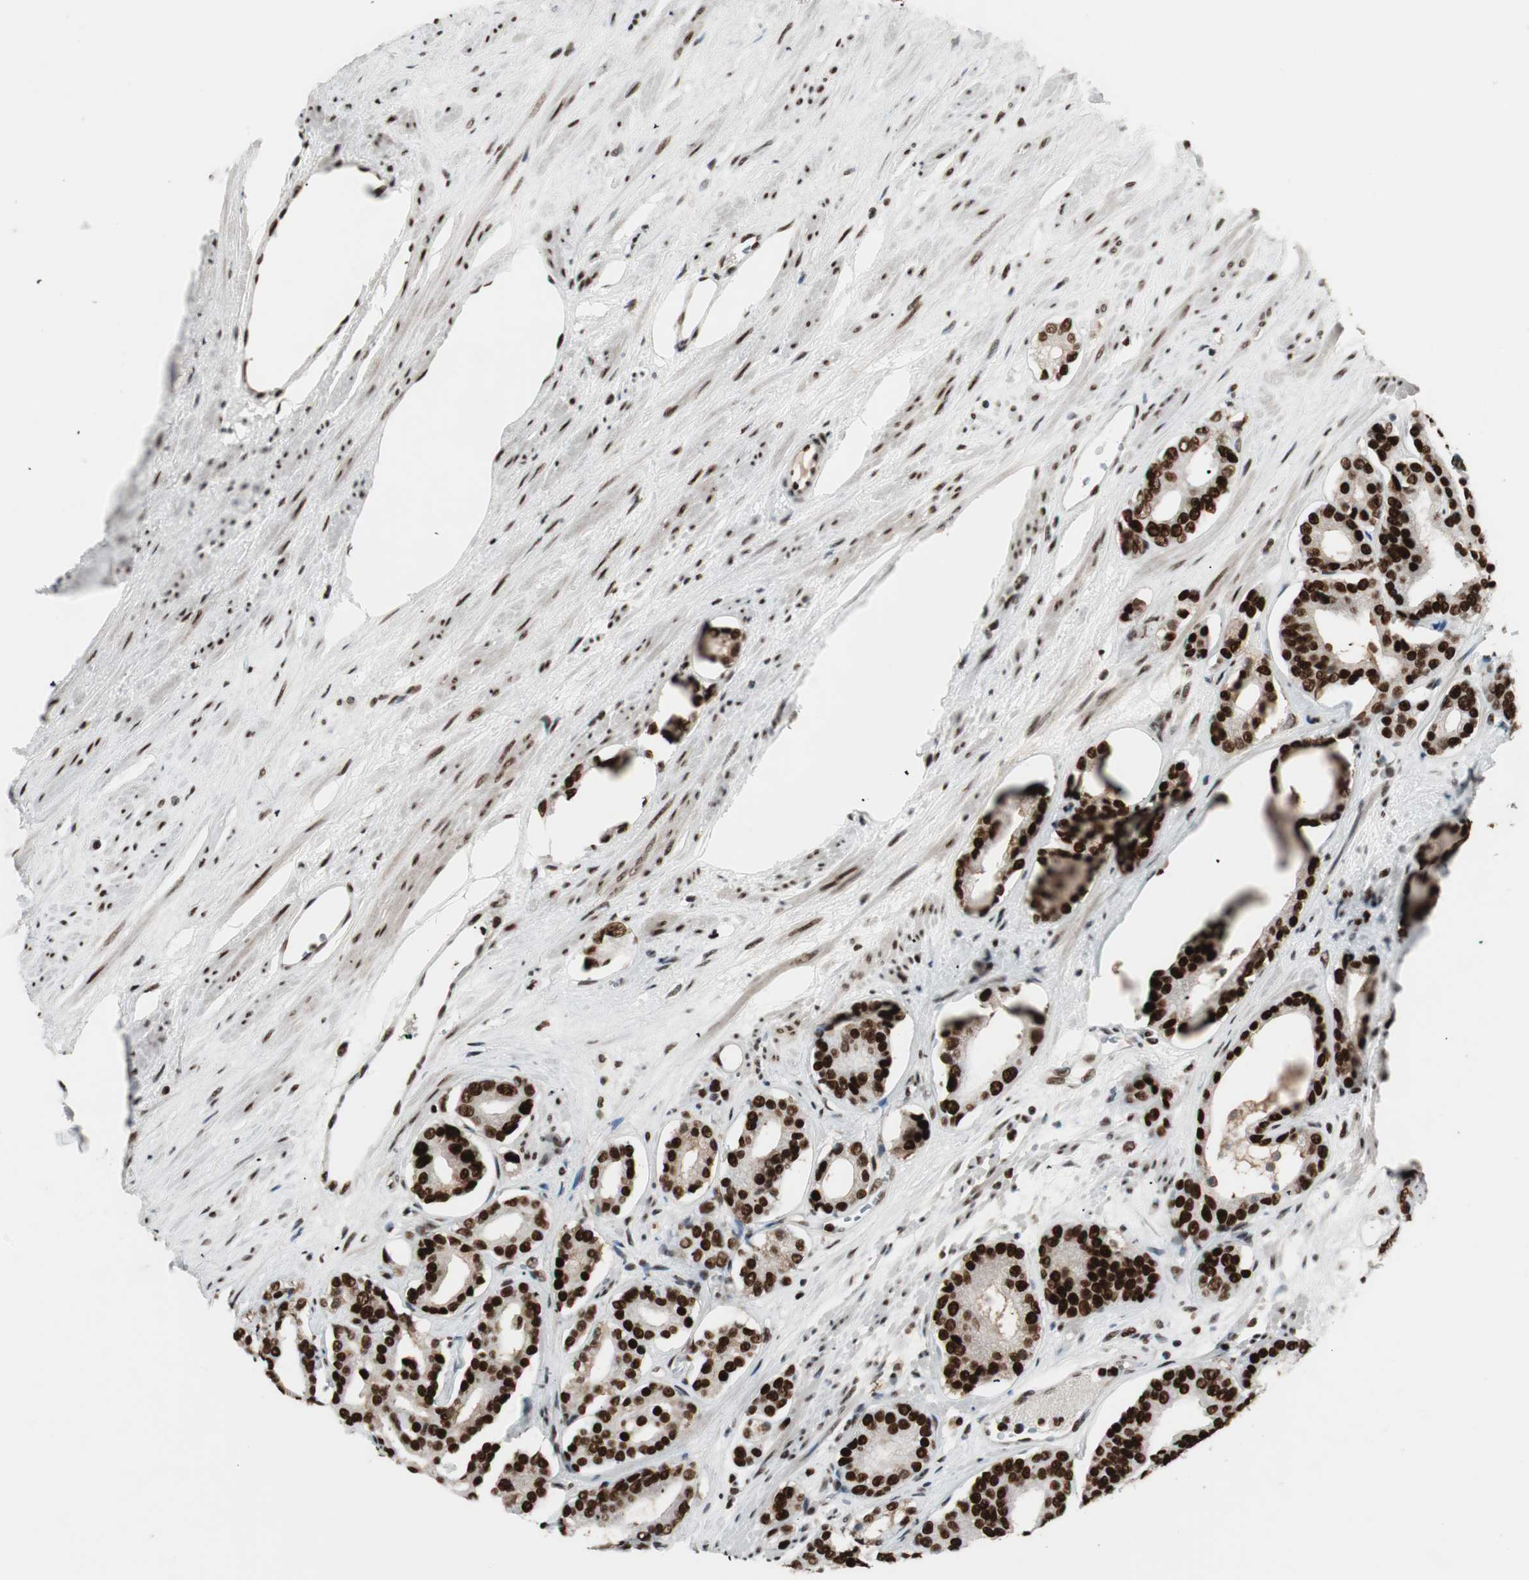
{"staining": {"intensity": "strong", "quantity": ">75%", "location": "nuclear"}, "tissue": "prostate cancer", "cell_type": "Tumor cells", "image_type": "cancer", "snomed": [{"axis": "morphology", "description": "Adenocarcinoma, Low grade"}, {"axis": "topography", "description": "Prostate"}], "caption": "A high-resolution photomicrograph shows immunohistochemistry (IHC) staining of adenocarcinoma (low-grade) (prostate), which exhibits strong nuclear positivity in about >75% of tumor cells.", "gene": "PSME3", "patient": {"sex": "male", "age": 63}}